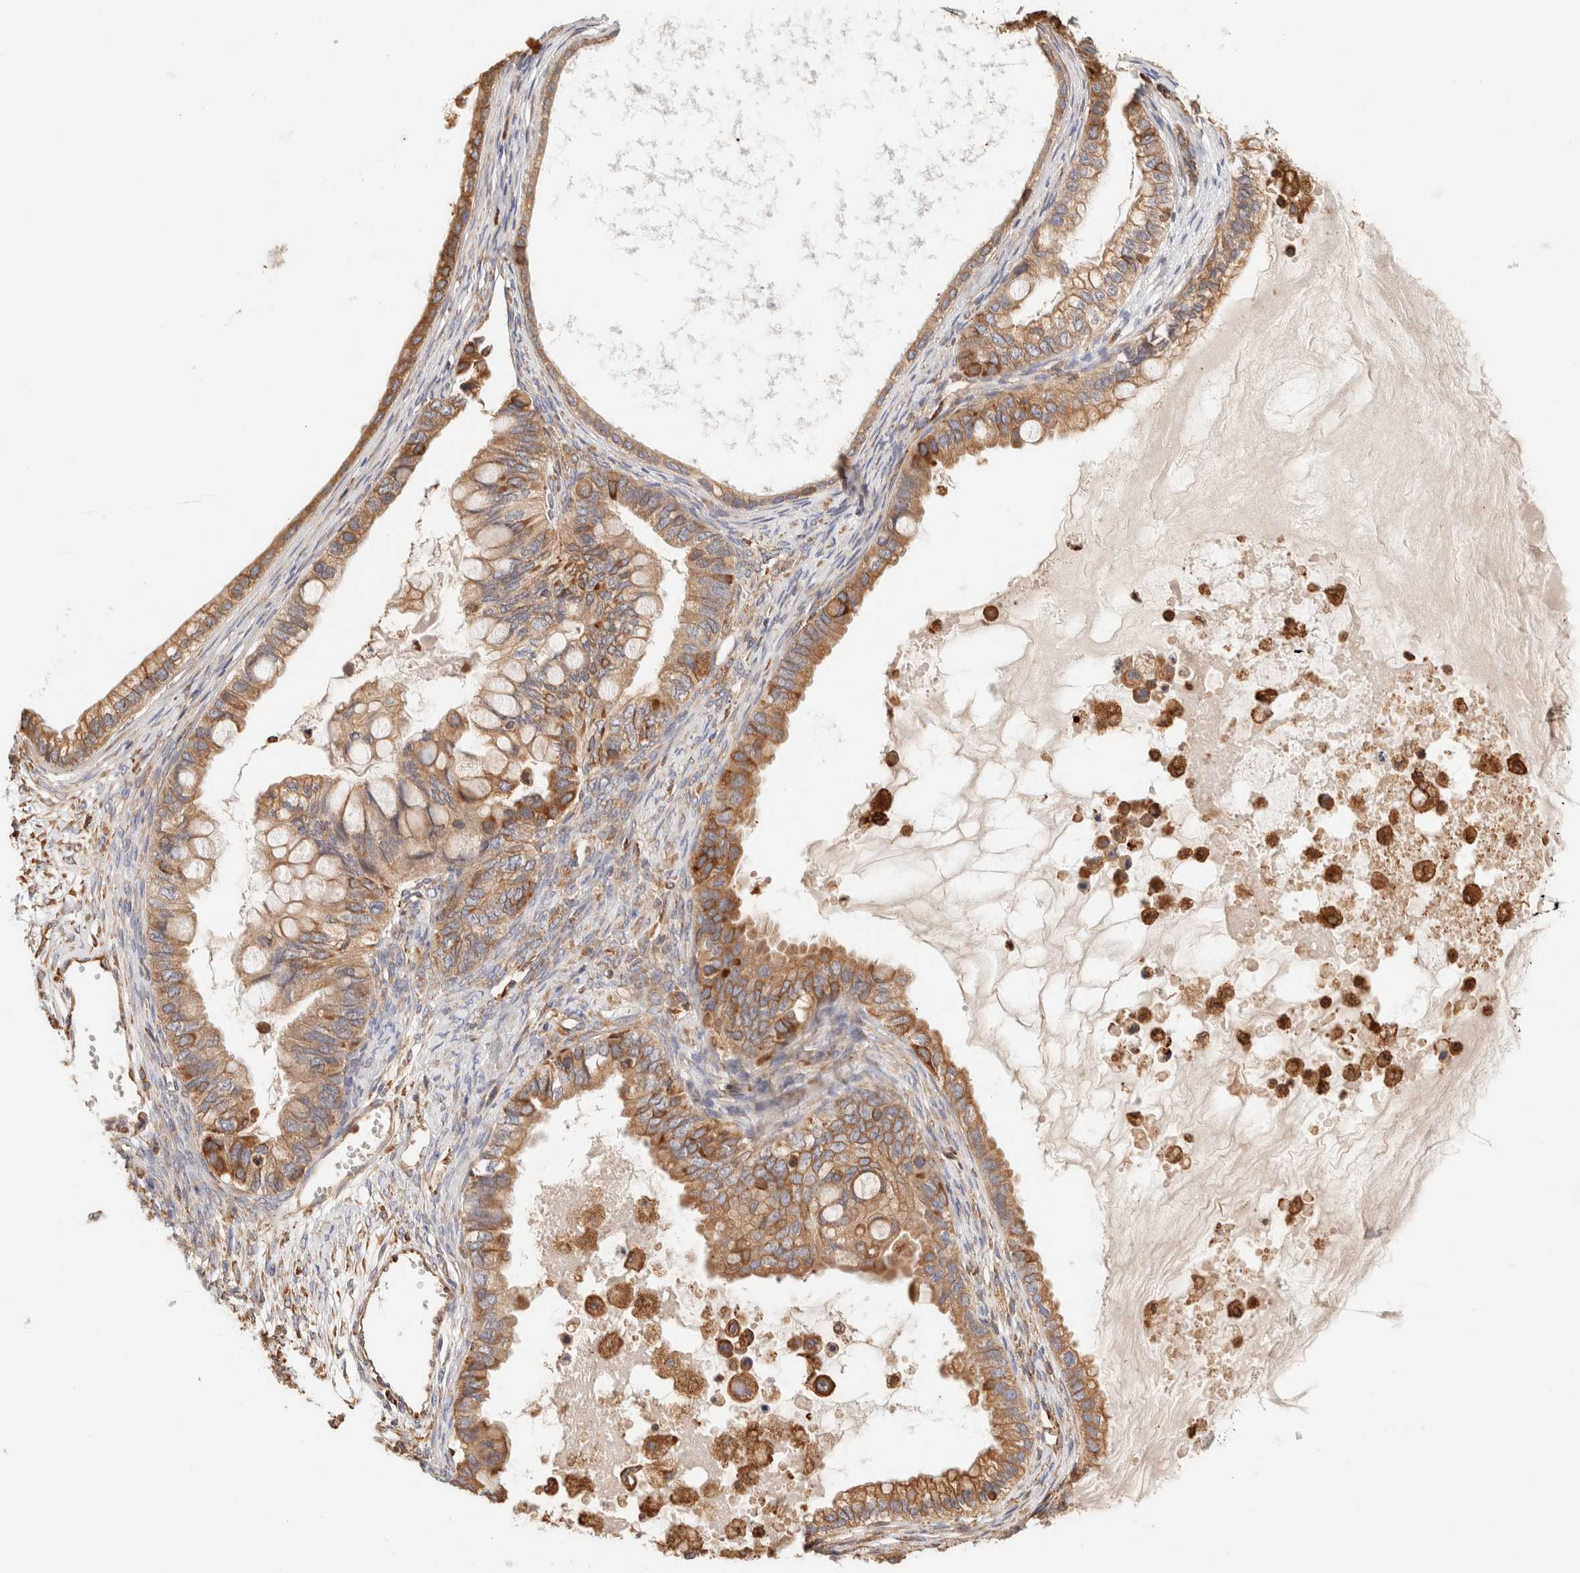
{"staining": {"intensity": "moderate", "quantity": ">75%", "location": "cytoplasmic/membranous"}, "tissue": "ovarian cancer", "cell_type": "Tumor cells", "image_type": "cancer", "snomed": [{"axis": "morphology", "description": "Cystadenocarcinoma, mucinous, NOS"}, {"axis": "topography", "description": "Ovary"}], "caption": "IHC image of ovarian cancer stained for a protein (brown), which exhibits medium levels of moderate cytoplasmic/membranous staining in approximately >75% of tumor cells.", "gene": "FER", "patient": {"sex": "female", "age": 80}}